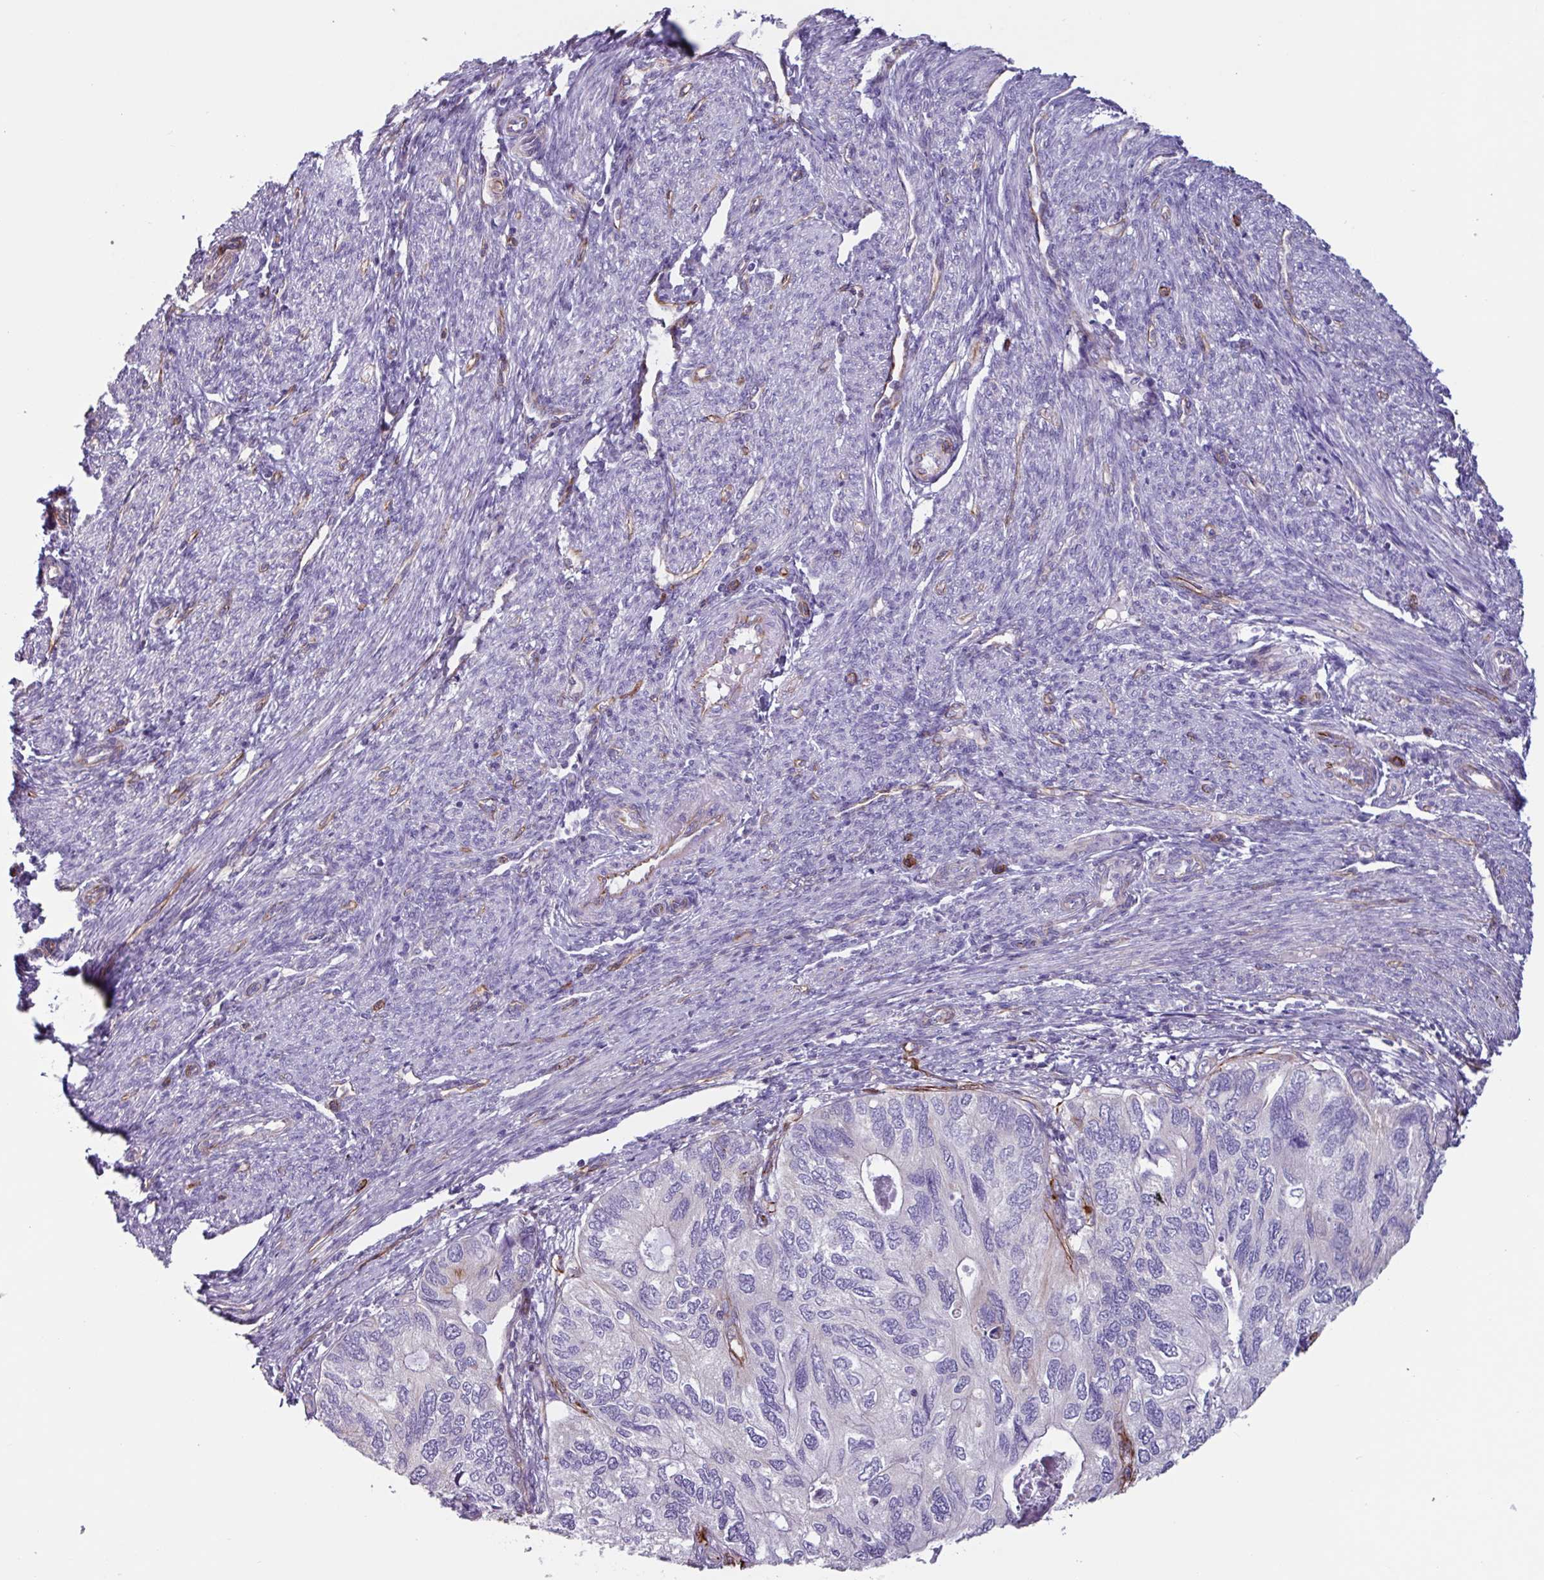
{"staining": {"intensity": "negative", "quantity": "none", "location": "none"}, "tissue": "endometrial cancer", "cell_type": "Tumor cells", "image_type": "cancer", "snomed": [{"axis": "morphology", "description": "Carcinoma, NOS"}, {"axis": "topography", "description": "Uterus"}], "caption": "Immunohistochemistry histopathology image of endometrial carcinoma stained for a protein (brown), which shows no positivity in tumor cells. (DAB (3,3'-diaminobenzidine) immunohistochemistry (IHC), high magnification).", "gene": "BTD", "patient": {"sex": "female", "age": 76}}